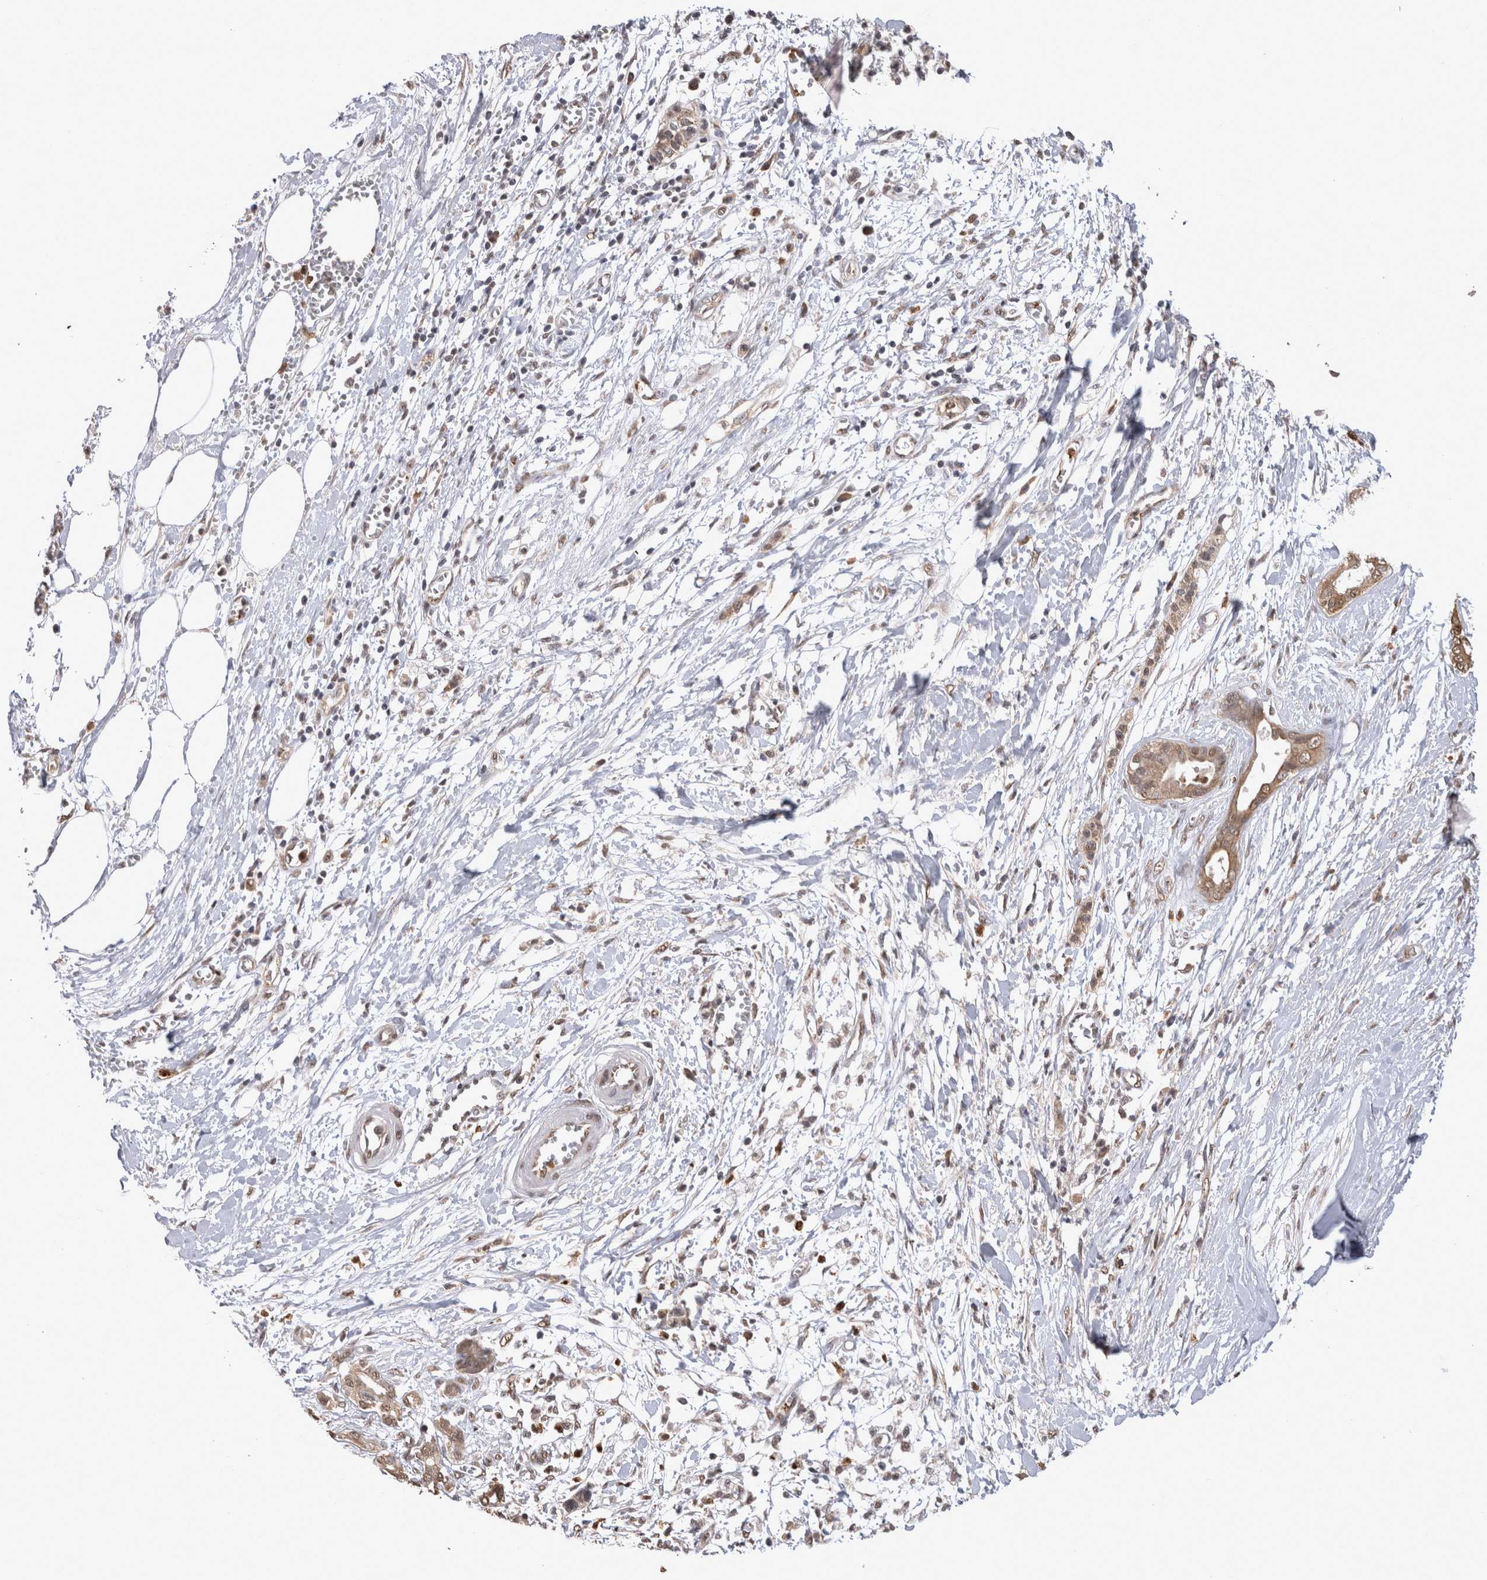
{"staining": {"intensity": "moderate", "quantity": ">75%", "location": "cytoplasmic/membranous,nuclear"}, "tissue": "pancreatic cancer", "cell_type": "Tumor cells", "image_type": "cancer", "snomed": [{"axis": "morphology", "description": "Adenocarcinoma, NOS"}, {"axis": "topography", "description": "Pancreas"}], "caption": "This histopathology image reveals pancreatic cancer (adenocarcinoma) stained with IHC to label a protein in brown. The cytoplasmic/membranous and nuclear of tumor cells show moderate positivity for the protein. Nuclei are counter-stained blue.", "gene": "PAK4", "patient": {"sex": "male", "age": 56}}